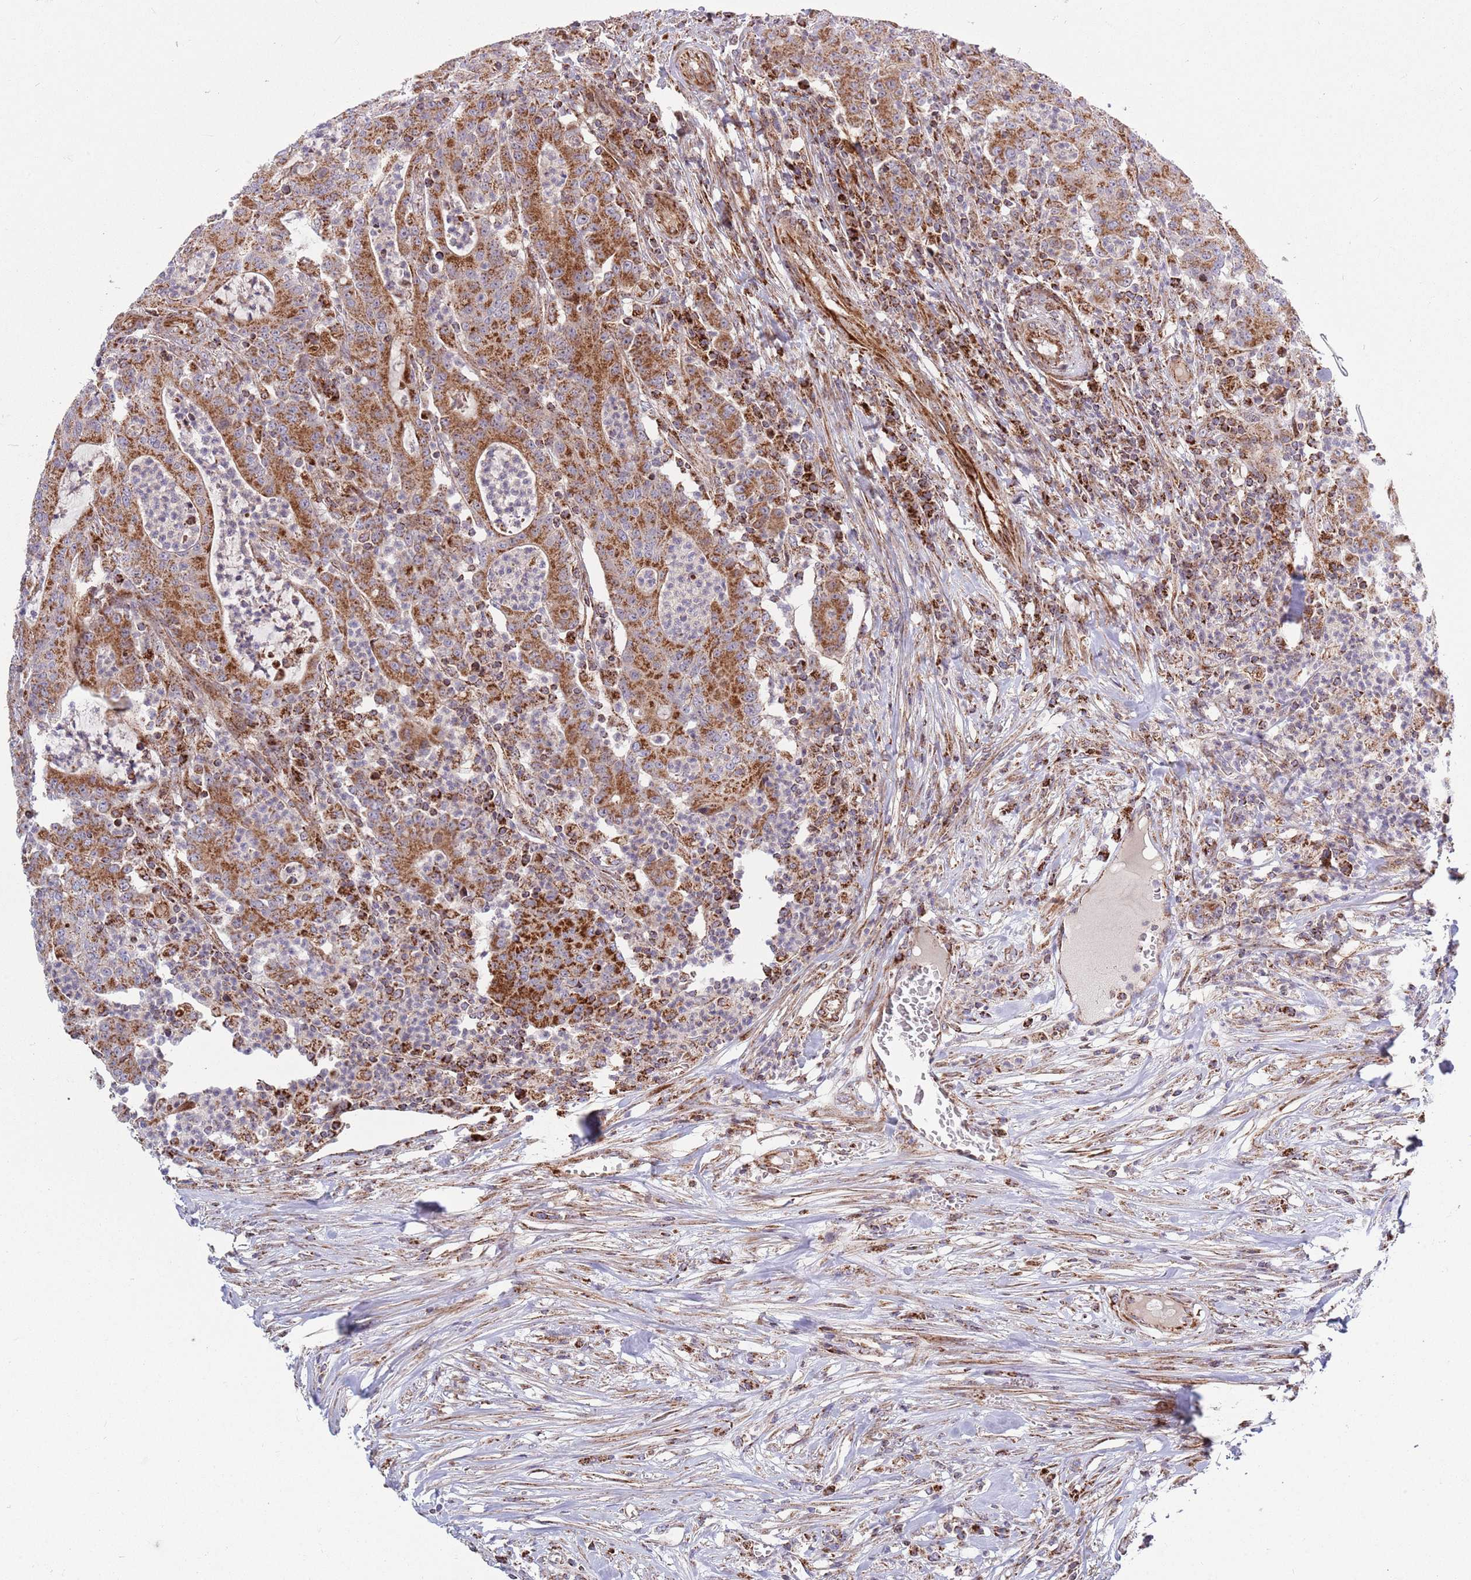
{"staining": {"intensity": "strong", "quantity": ">75%", "location": "cytoplasmic/membranous"}, "tissue": "colorectal cancer", "cell_type": "Tumor cells", "image_type": "cancer", "snomed": [{"axis": "morphology", "description": "Adenocarcinoma, NOS"}, {"axis": "topography", "description": "Colon"}], "caption": "Immunohistochemistry of human colorectal cancer shows high levels of strong cytoplasmic/membranous staining in approximately >75% of tumor cells.", "gene": "ATP5PD", "patient": {"sex": "male", "age": 83}}